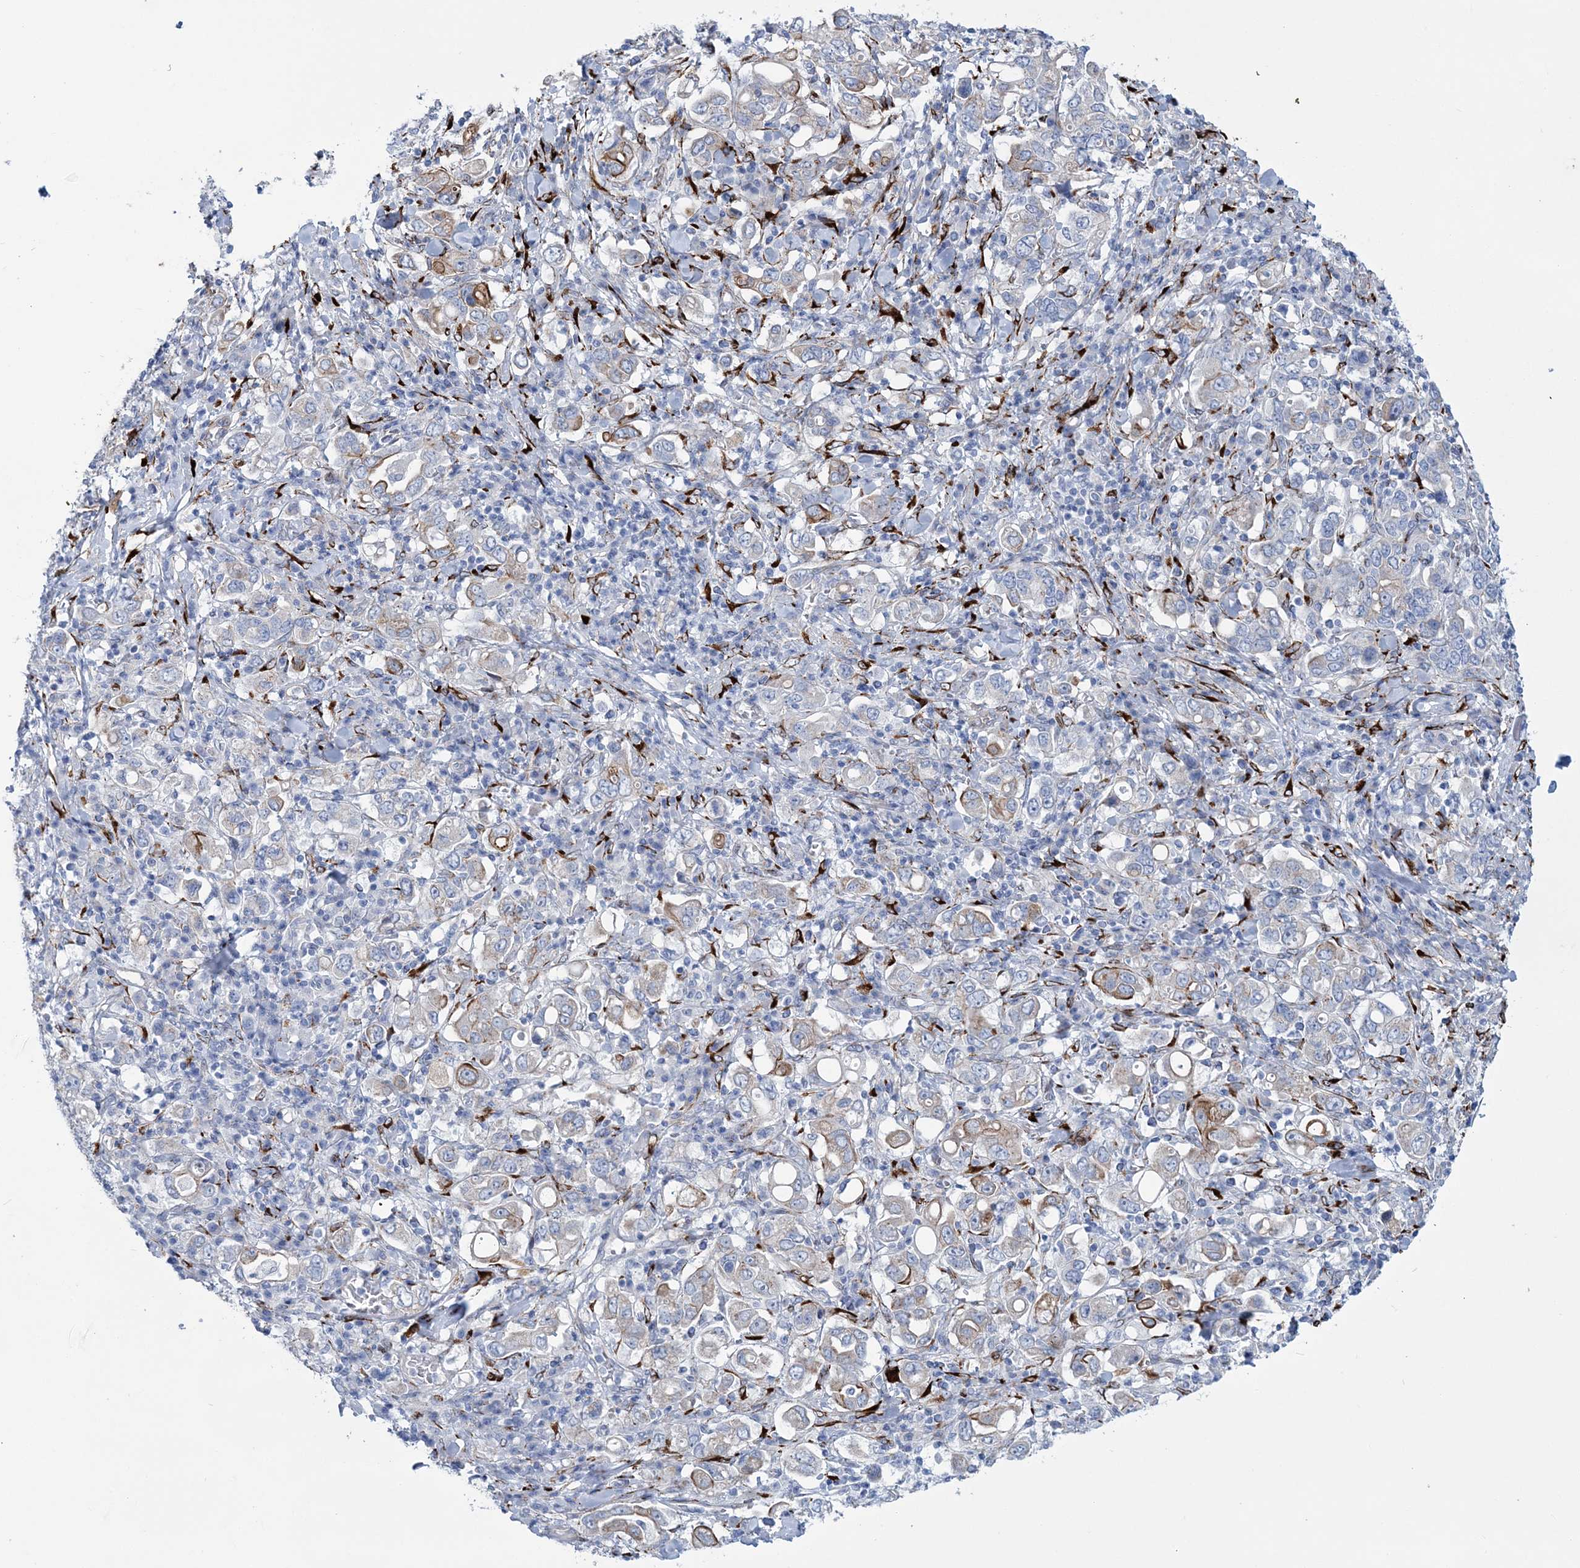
{"staining": {"intensity": "moderate", "quantity": "<25%", "location": "cytoplasmic/membranous"}, "tissue": "stomach cancer", "cell_type": "Tumor cells", "image_type": "cancer", "snomed": [{"axis": "morphology", "description": "Adenocarcinoma, NOS"}, {"axis": "topography", "description": "Stomach, upper"}], "caption": "The immunohistochemical stain shows moderate cytoplasmic/membranous positivity in tumor cells of stomach cancer tissue. The protein of interest is shown in brown color, while the nuclei are stained blue.", "gene": "RAB11FIP5", "patient": {"sex": "male", "age": 62}}